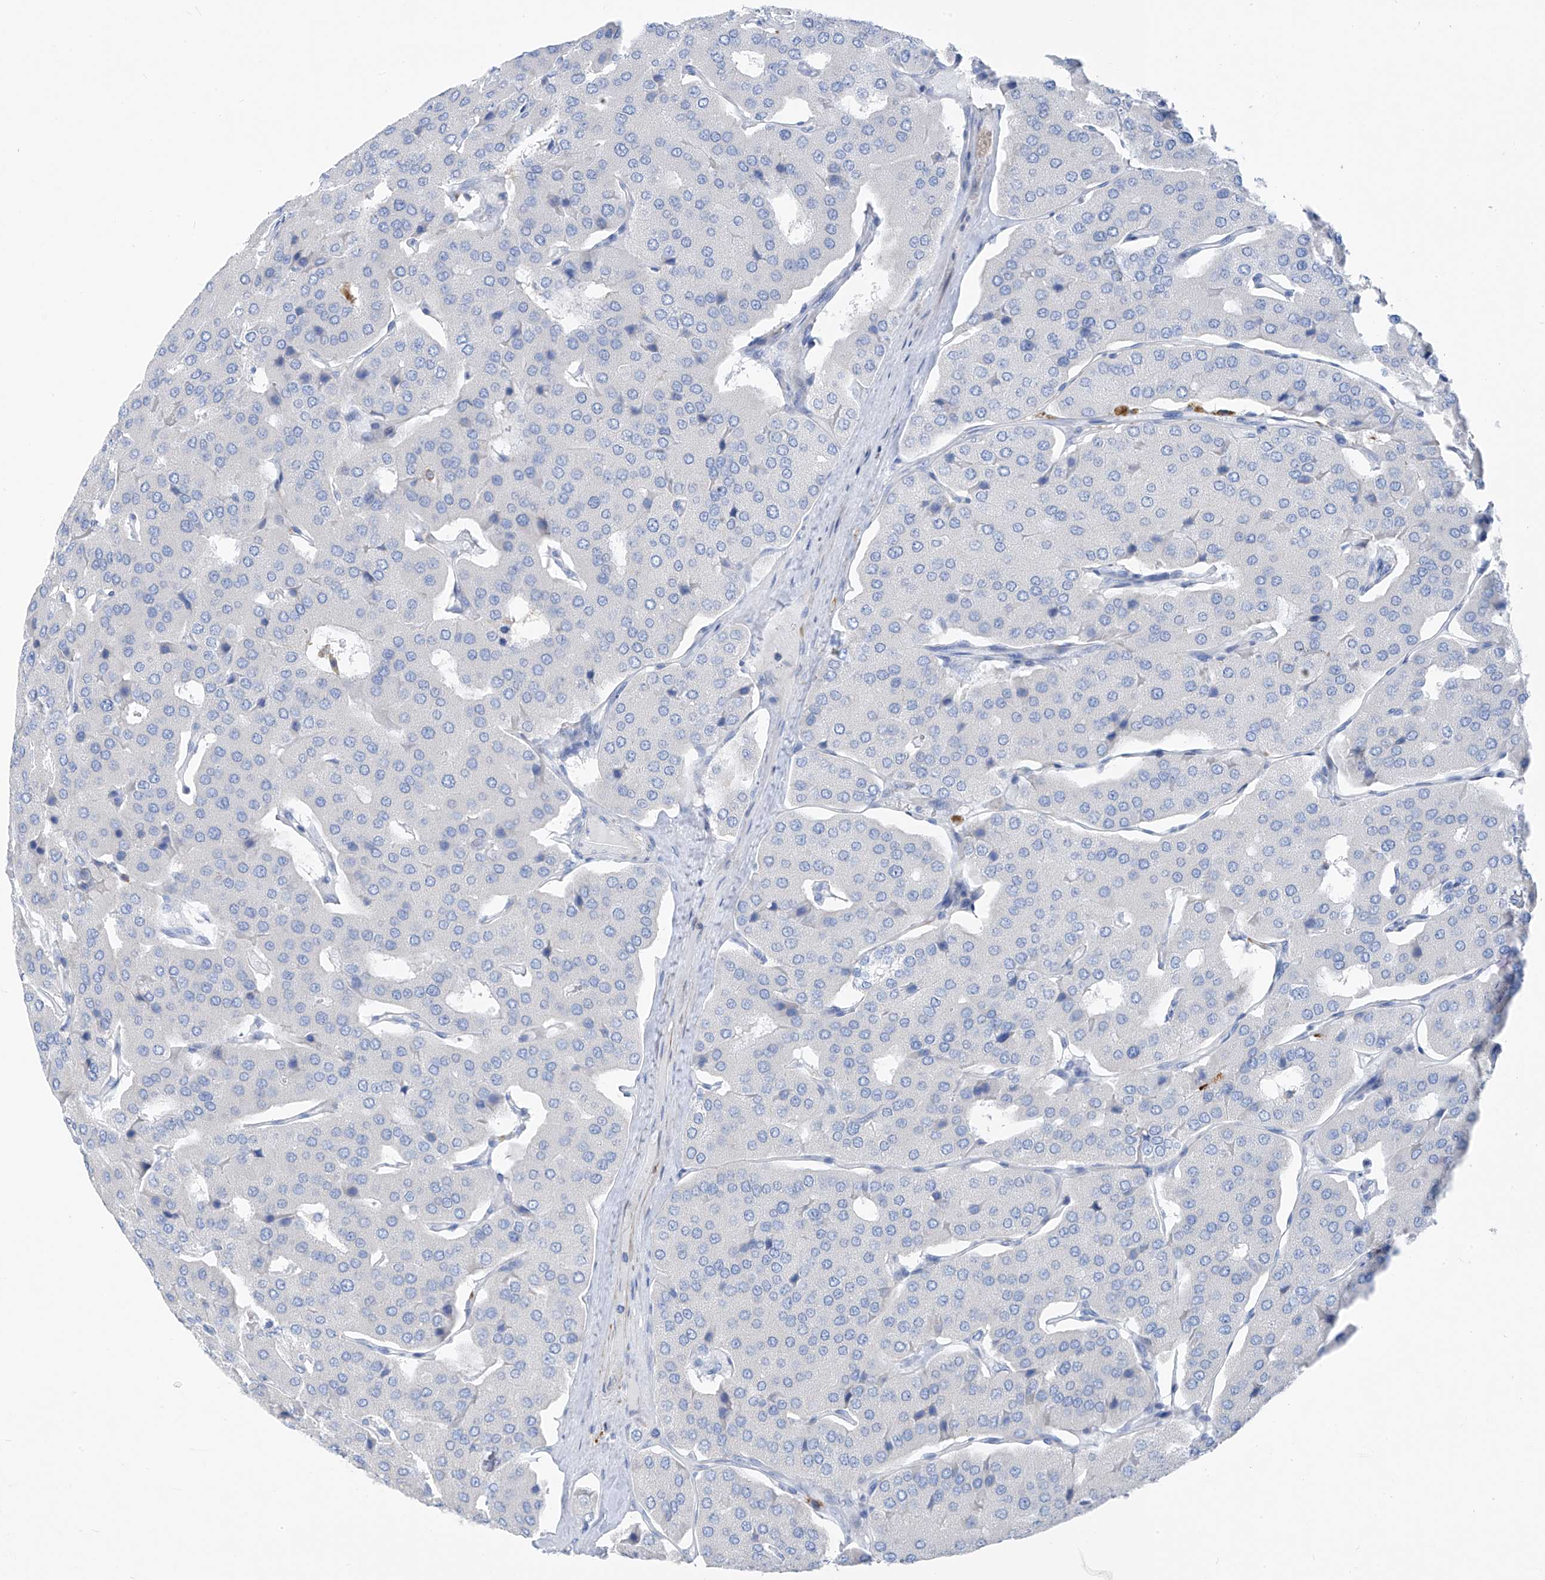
{"staining": {"intensity": "negative", "quantity": "none", "location": "none"}, "tissue": "parathyroid gland", "cell_type": "Glandular cells", "image_type": "normal", "snomed": [{"axis": "morphology", "description": "Normal tissue, NOS"}, {"axis": "morphology", "description": "Adenoma, NOS"}, {"axis": "topography", "description": "Parathyroid gland"}], "caption": "The histopathology image reveals no significant staining in glandular cells of parathyroid gland.", "gene": "GLMP", "patient": {"sex": "female", "age": 86}}